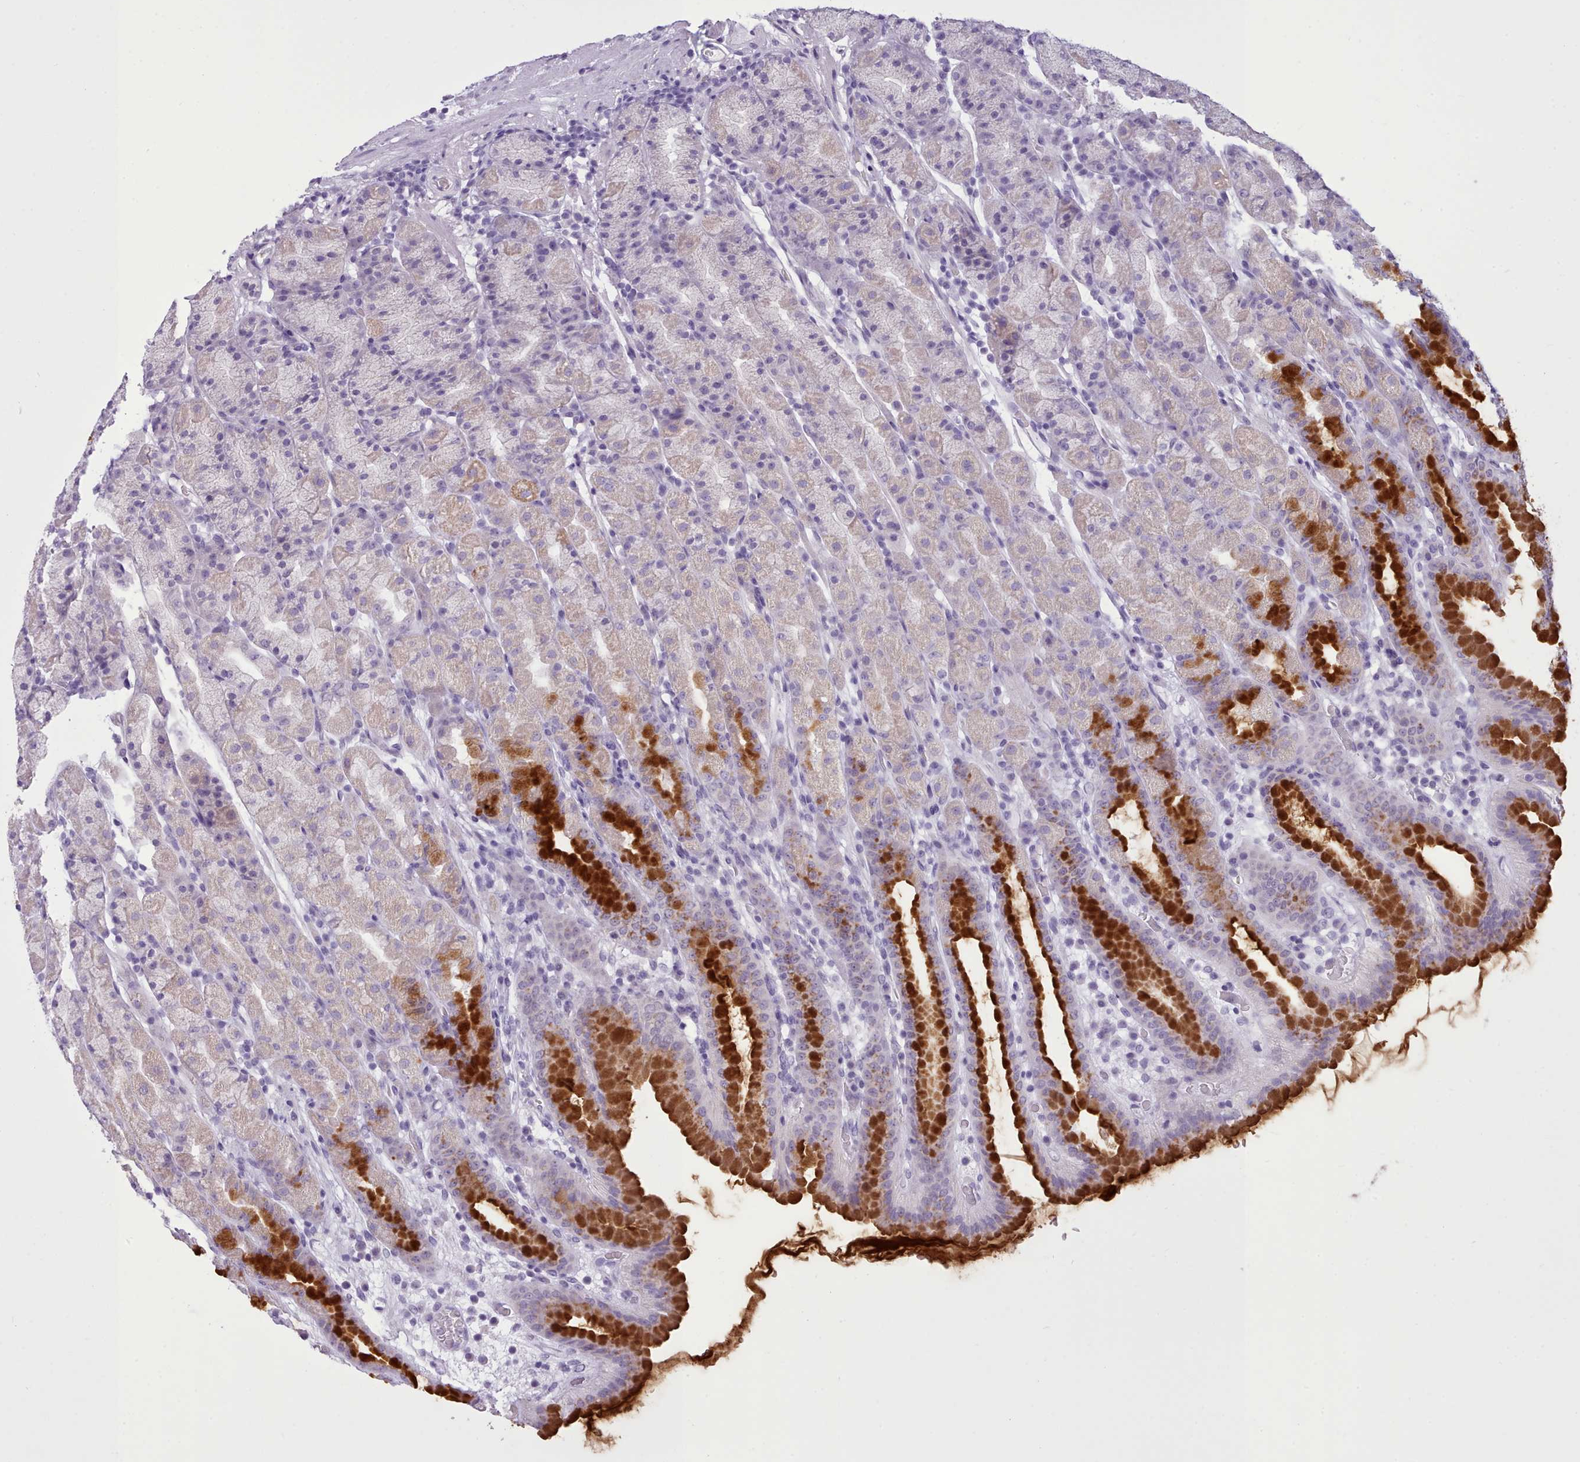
{"staining": {"intensity": "strong", "quantity": "<25%", "location": "cytoplasmic/membranous"}, "tissue": "stomach", "cell_type": "Glandular cells", "image_type": "normal", "snomed": [{"axis": "morphology", "description": "Normal tissue, NOS"}, {"axis": "topography", "description": "Stomach, upper"}], "caption": "Stomach stained with IHC shows strong cytoplasmic/membranous staining in approximately <25% of glandular cells.", "gene": "FBXO48", "patient": {"sex": "male", "age": 68}}